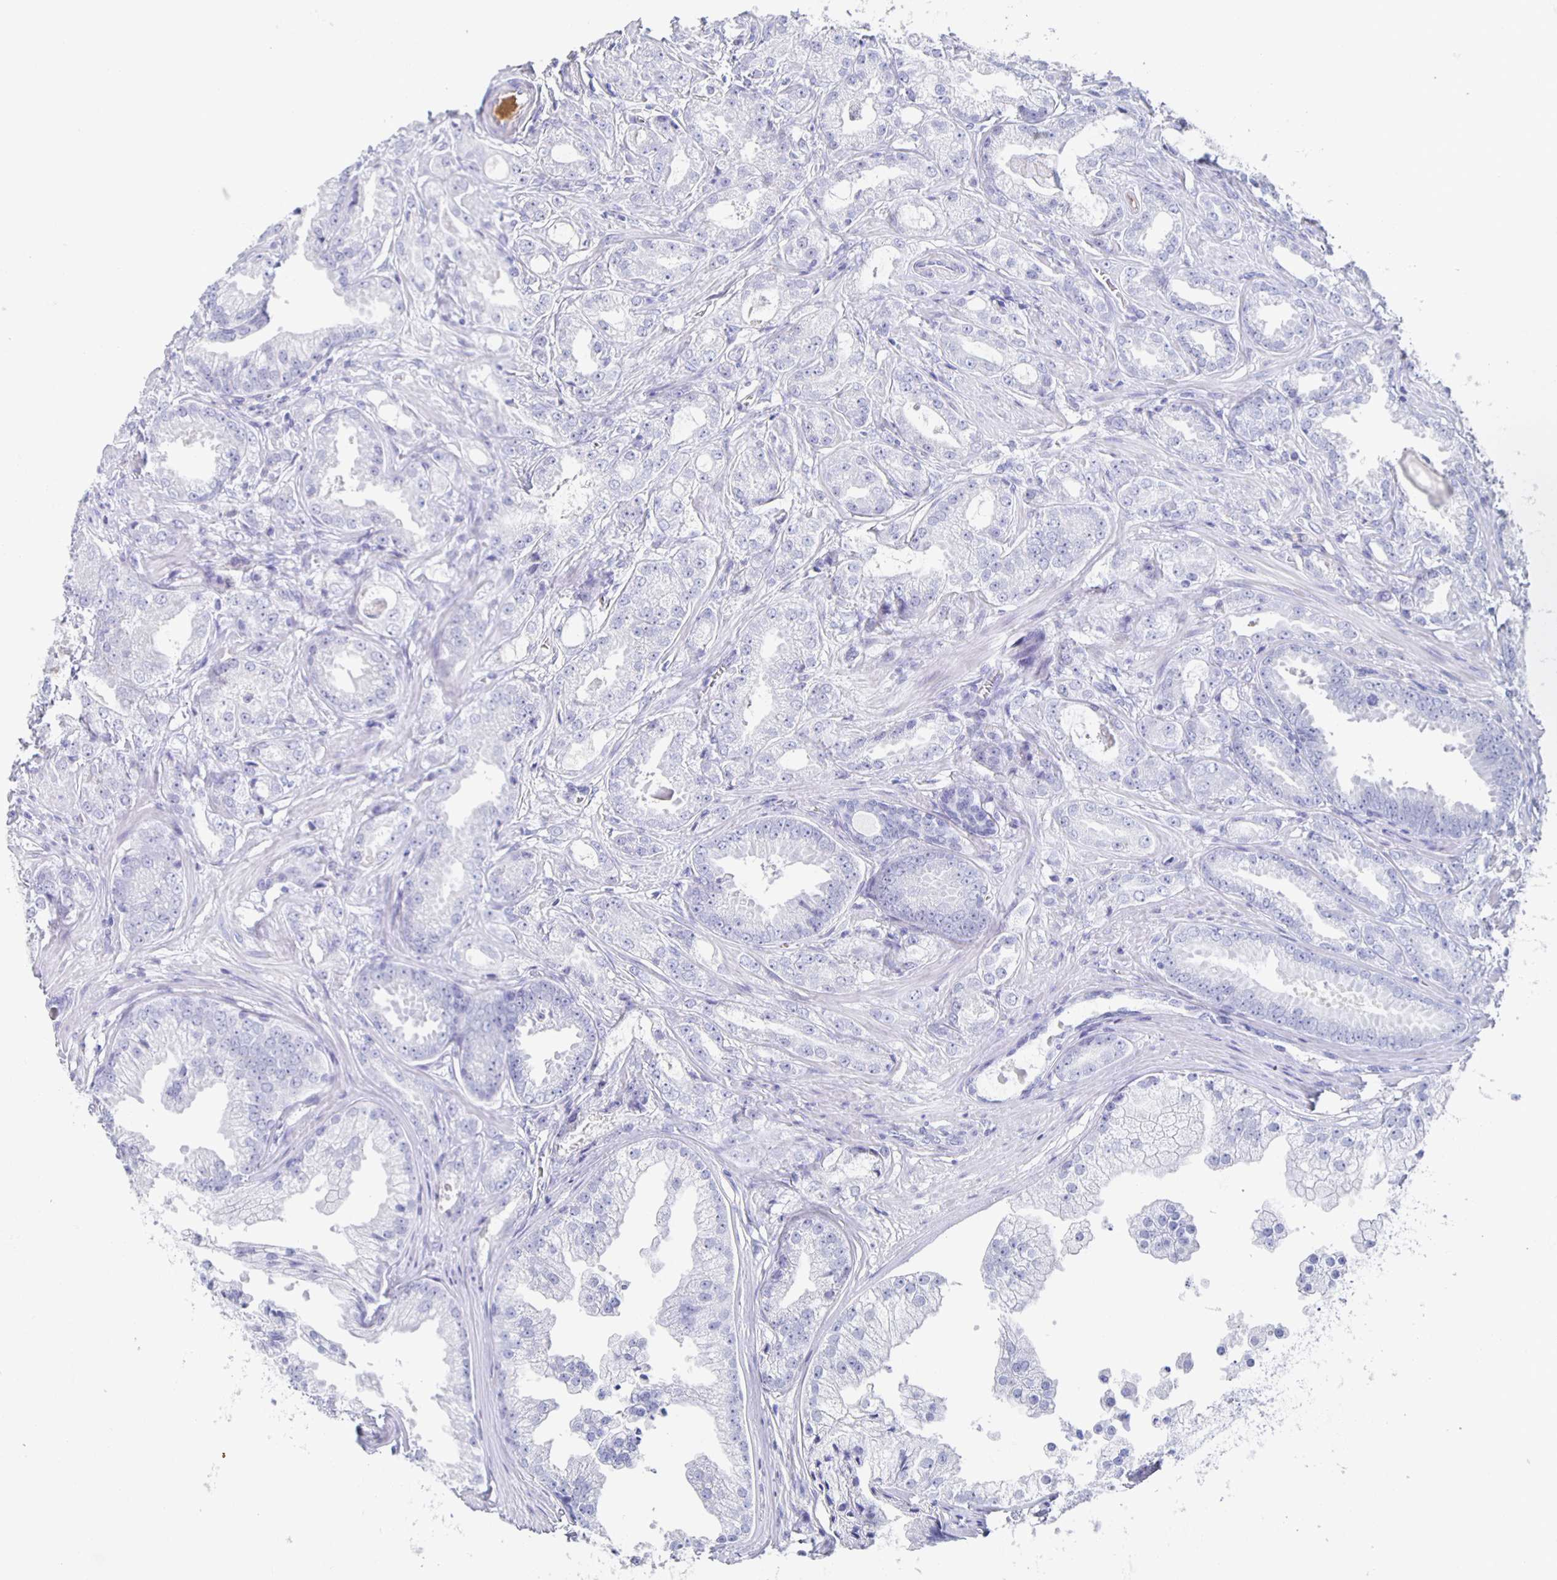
{"staining": {"intensity": "negative", "quantity": "none", "location": "none"}, "tissue": "prostate cancer", "cell_type": "Tumor cells", "image_type": "cancer", "snomed": [{"axis": "morphology", "description": "Adenocarcinoma, Low grade"}, {"axis": "topography", "description": "Prostate"}], "caption": "Histopathology image shows no significant protein staining in tumor cells of prostate adenocarcinoma (low-grade).", "gene": "FGA", "patient": {"sex": "male", "age": 65}}